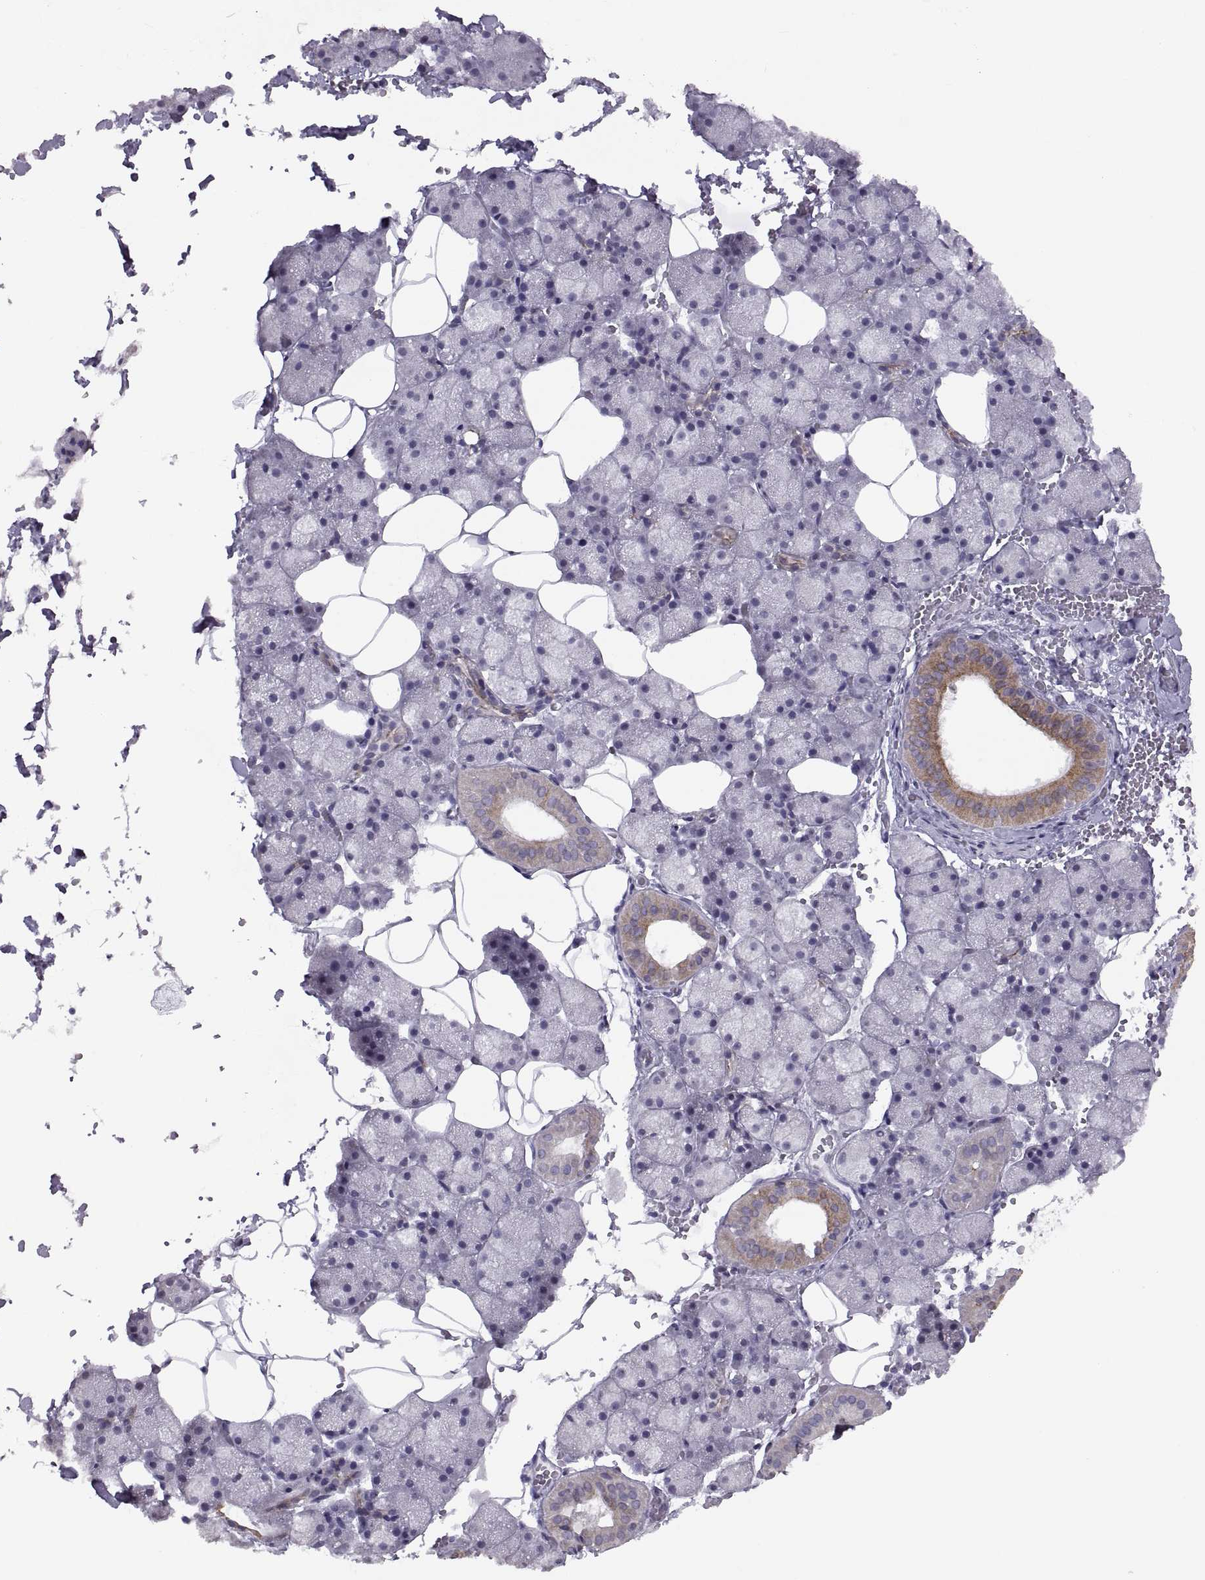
{"staining": {"intensity": "moderate", "quantity": "<25%", "location": "cytoplasmic/membranous"}, "tissue": "salivary gland", "cell_type": "Glandular cells", "image_type": "normal", "snomed": [{"axis": "morphology", "description": "Normal tissue, NOS"}, {"axis": "topography", "description": "Salivary gland"}], "caption": "DAB immunohistochemical staining of unremarkable salivary gland displays moderate cytoplasmic/membranous protein expression in approximately <25% of glandular cells.", "gene": "ASIC2", "patient": {"sex": "male", "age": 38}}